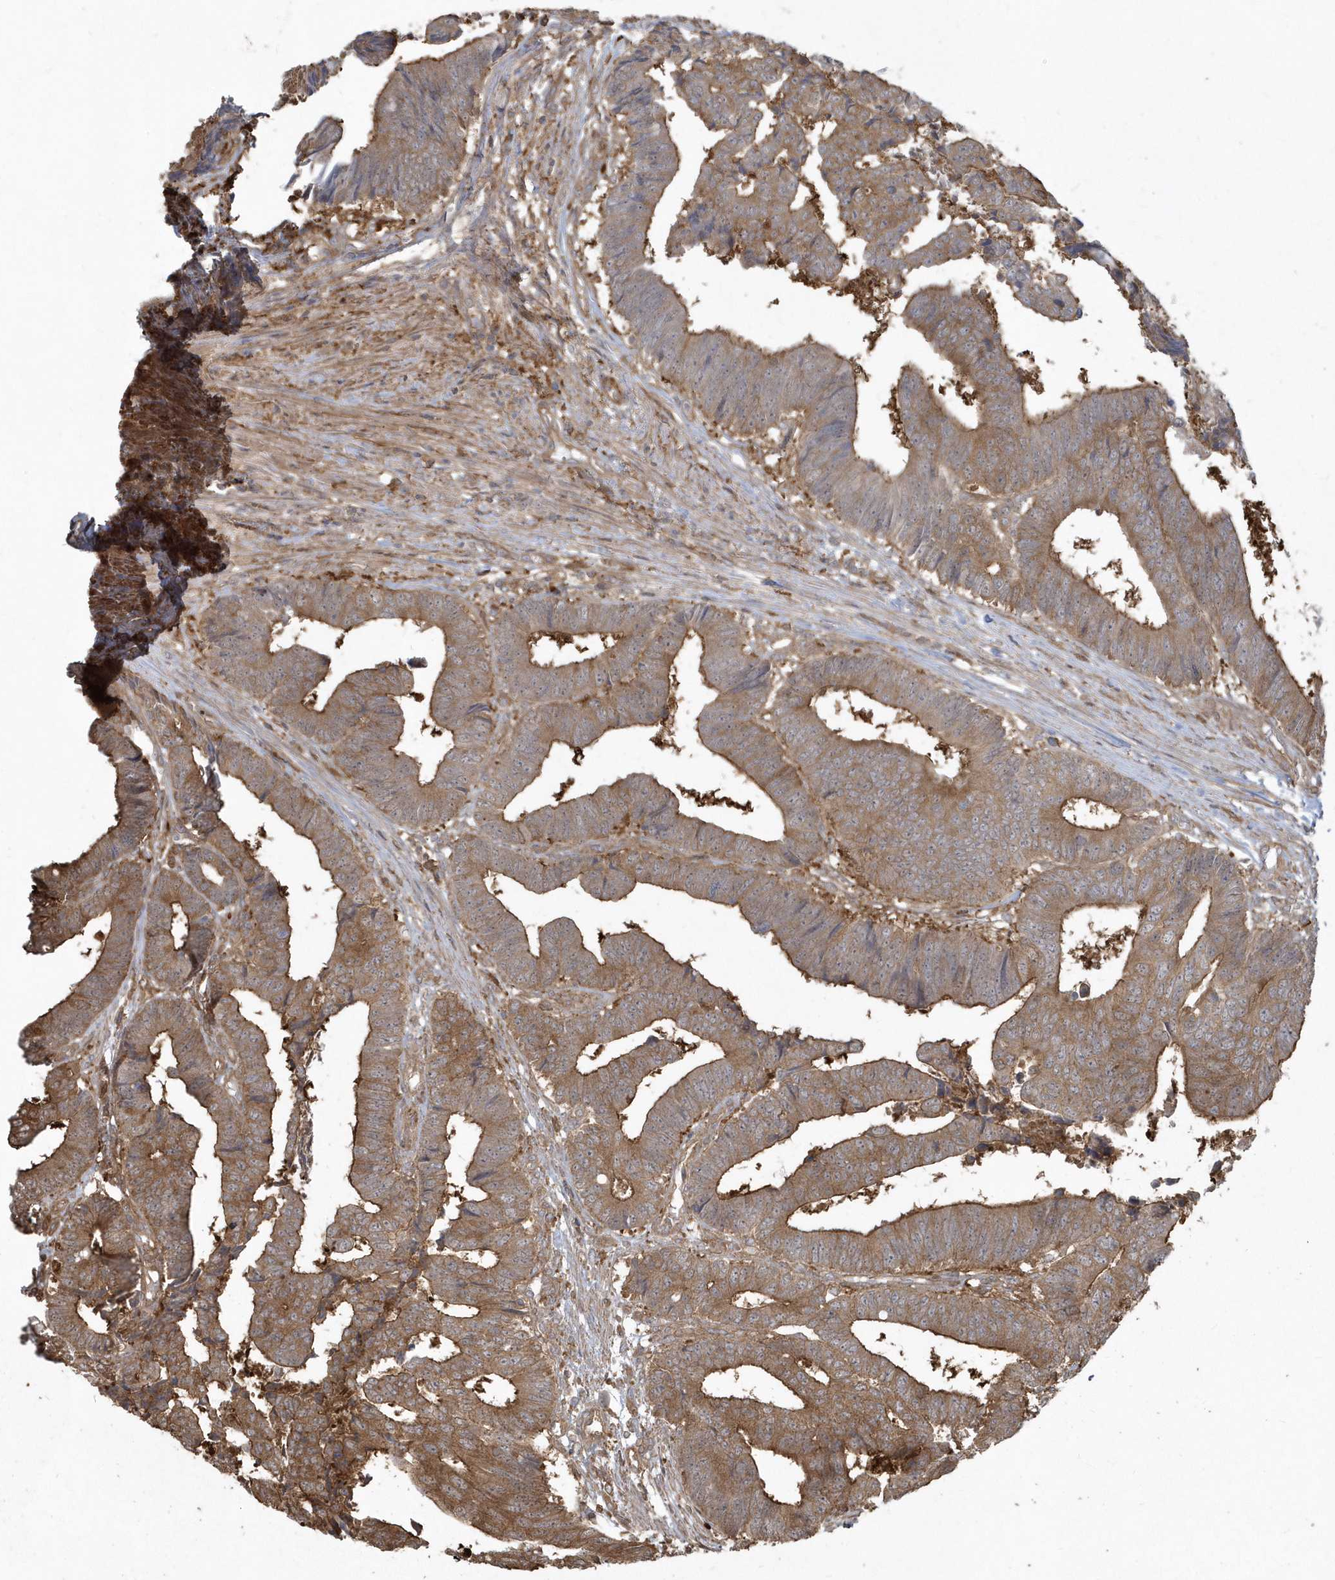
{"staining": {"intensity": "moderate", "quantity": ">75%", "location": "cytoplasmic/membranous"}, "tissue": "colorectal cancer", "cell_type": "Tumor cells", "image_type": "cancer", "snomed": [{"axis": "morphology", "description": "Adenocarcinoma, NOS"}, {"axis": "topography", "description": "Rectum"}], "caption": "Moderate cytoplasmic/membranous protein expression is appreciated in approximately >75% of tumor cells in colorectal adenocarcinoma.", "gene": "HNMT", "patient": {"sex": "male", "age": 84}}